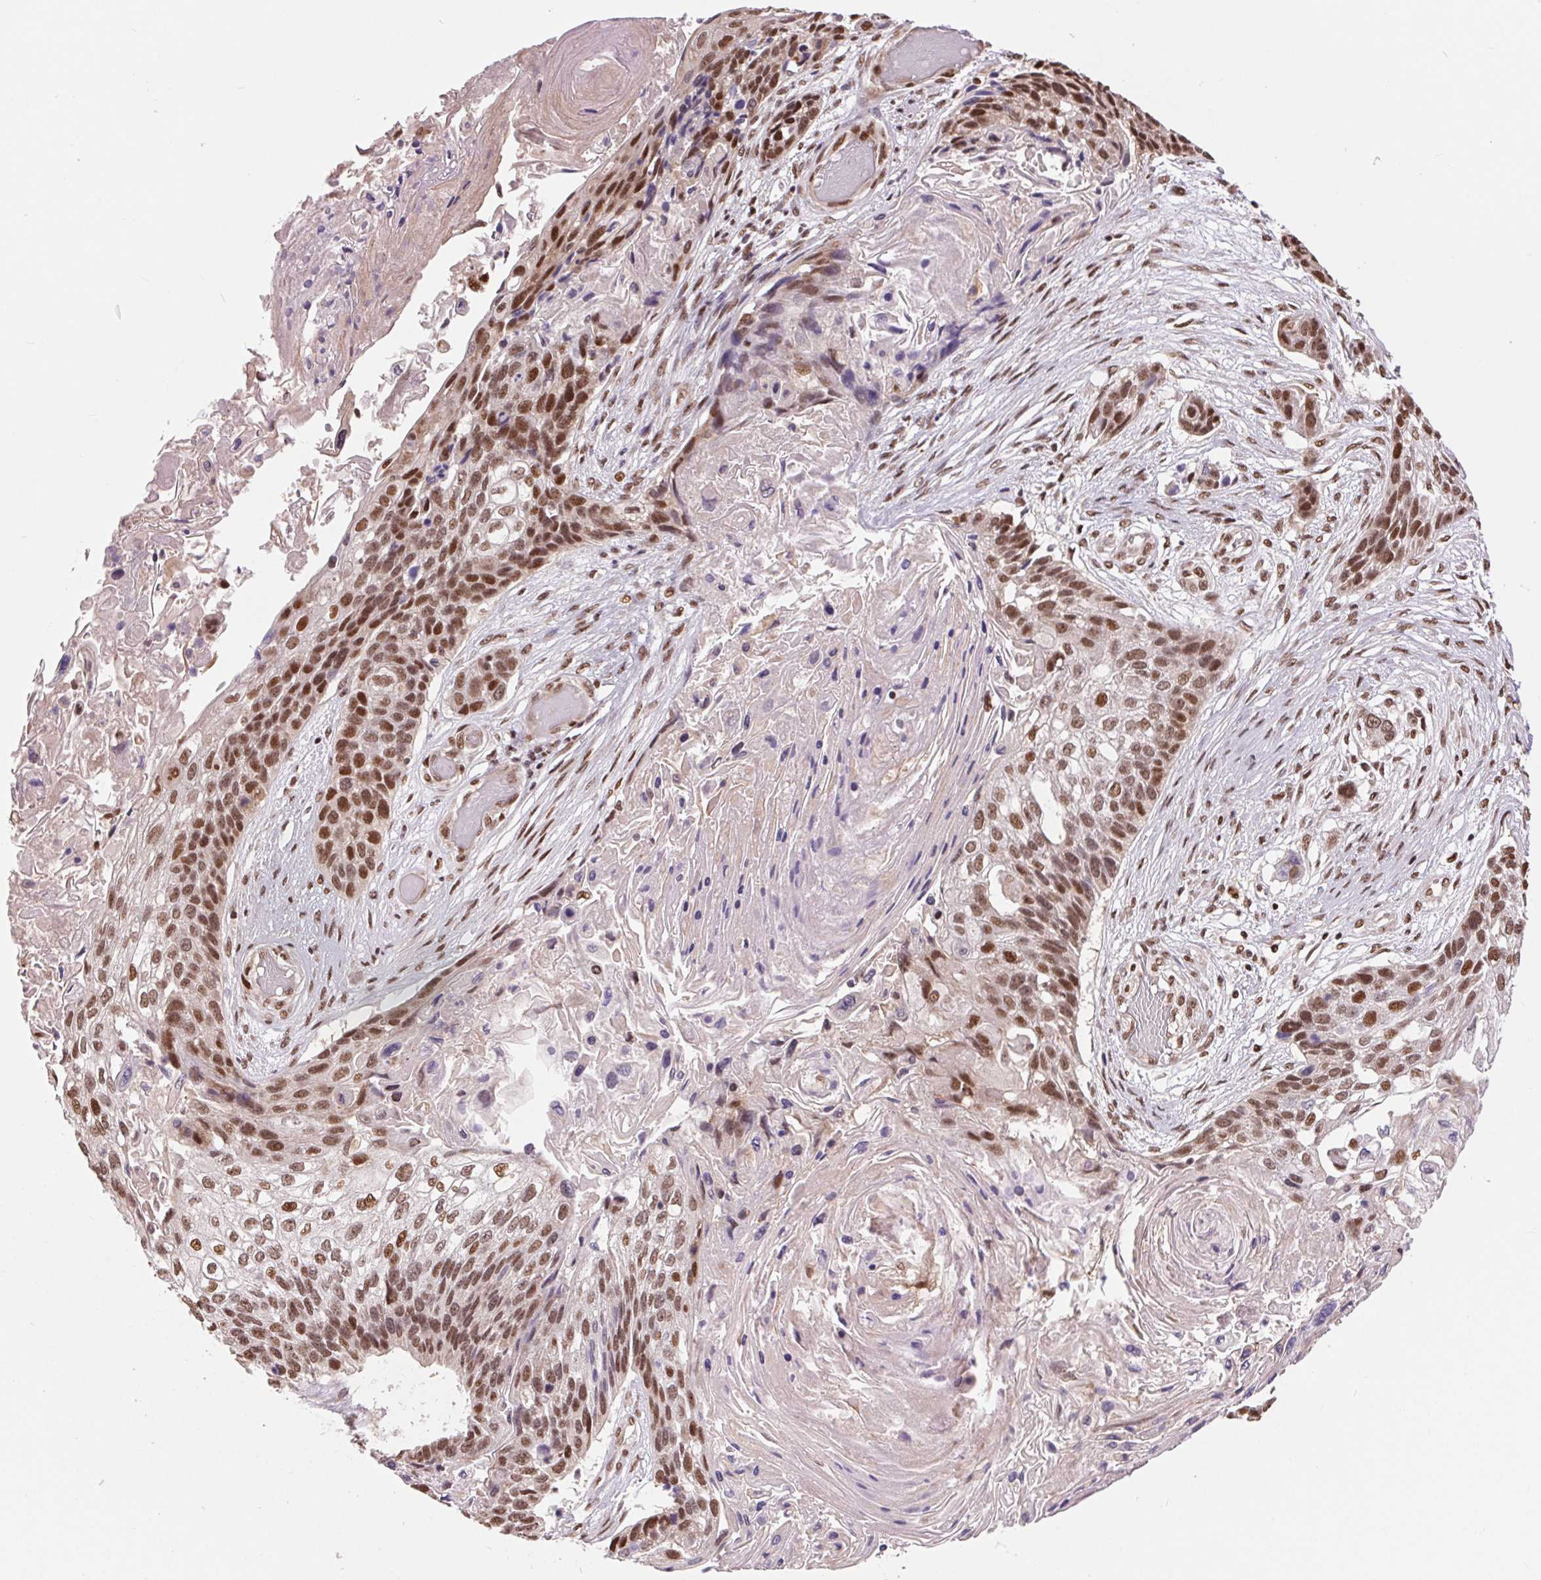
{"staining": {"intensity": "moderate", "quantity": ">75%", "location": "nuclear"}, "tissue": "lung cancer", "cell_type": "Tumor cells", "image_type": "cancer", "snomed": [{"axis": "morphology", "description": "Squamous cell carcinoma, NOS"}, {"axis": "topography", "description": "Lung"}], "caption": "DAB immunohistochemical staining of lung cancer shows moderate nuclear protein positivity in approximately >75% of tumor cells.", "gene": "RAD23A", "patient": {"sex": "male", "age": 69}}